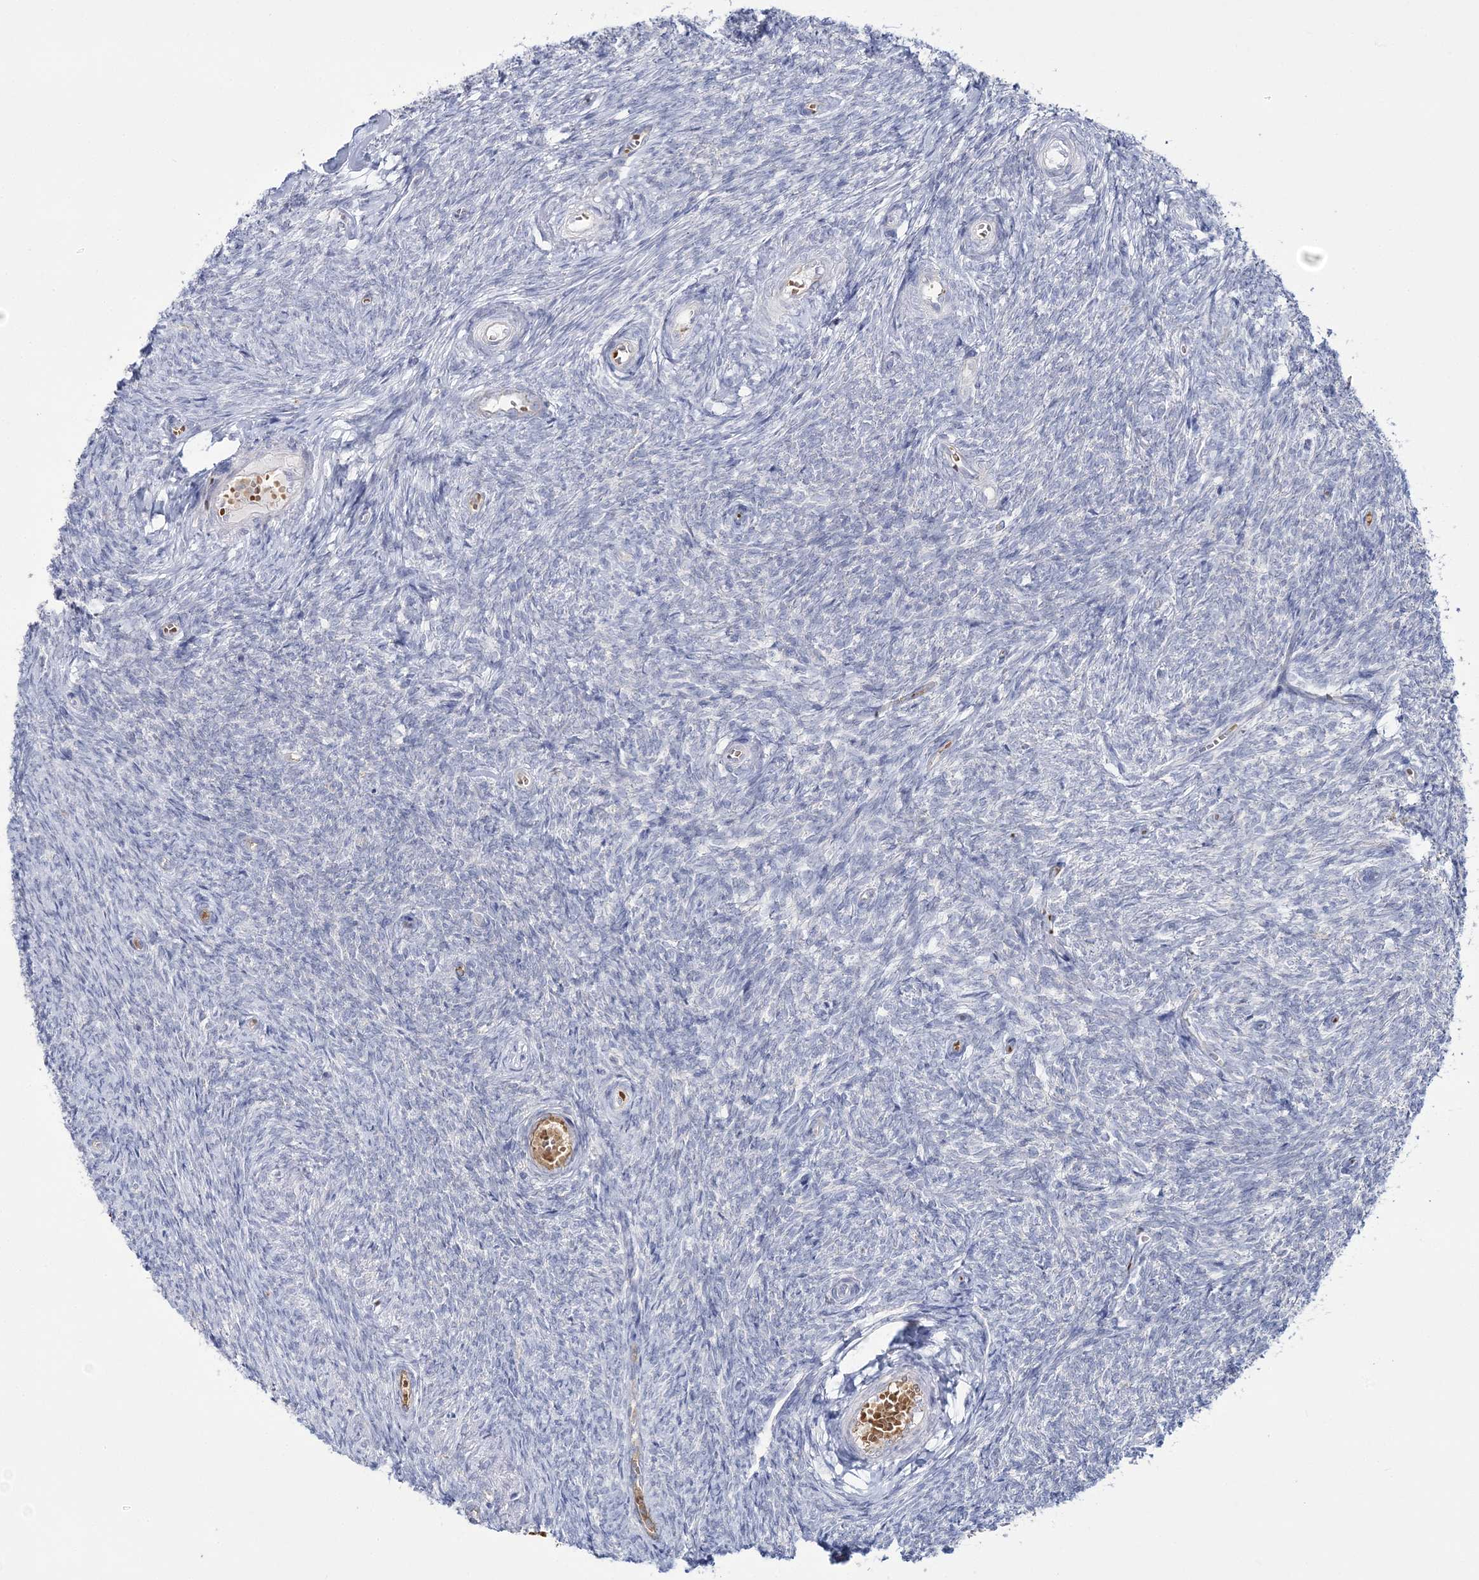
{"staining": {"intensity": "negative", "quantity": "none", "location": "none"}, "tissue": "ovary", "cell_type": "Follicle cells", "image_type": "normal", "snomed": [{"axis": "morphology", "description": "Normal tissue, NOS"}, {"axis": "topography", "description": "Ovary"}], "caption": "Immunohistochemistry (IHC) image of normal human ovary stained for a protein (brown), which exhibits no staining in follicle cells. The staining was performed using DAB to visualize the protein expression in brown, while the nuclei were stained in blue with hematoxylin (Magnification: 20x).", "gene": "ATP11B", "patient": {"sex": "female", "age": 44}}